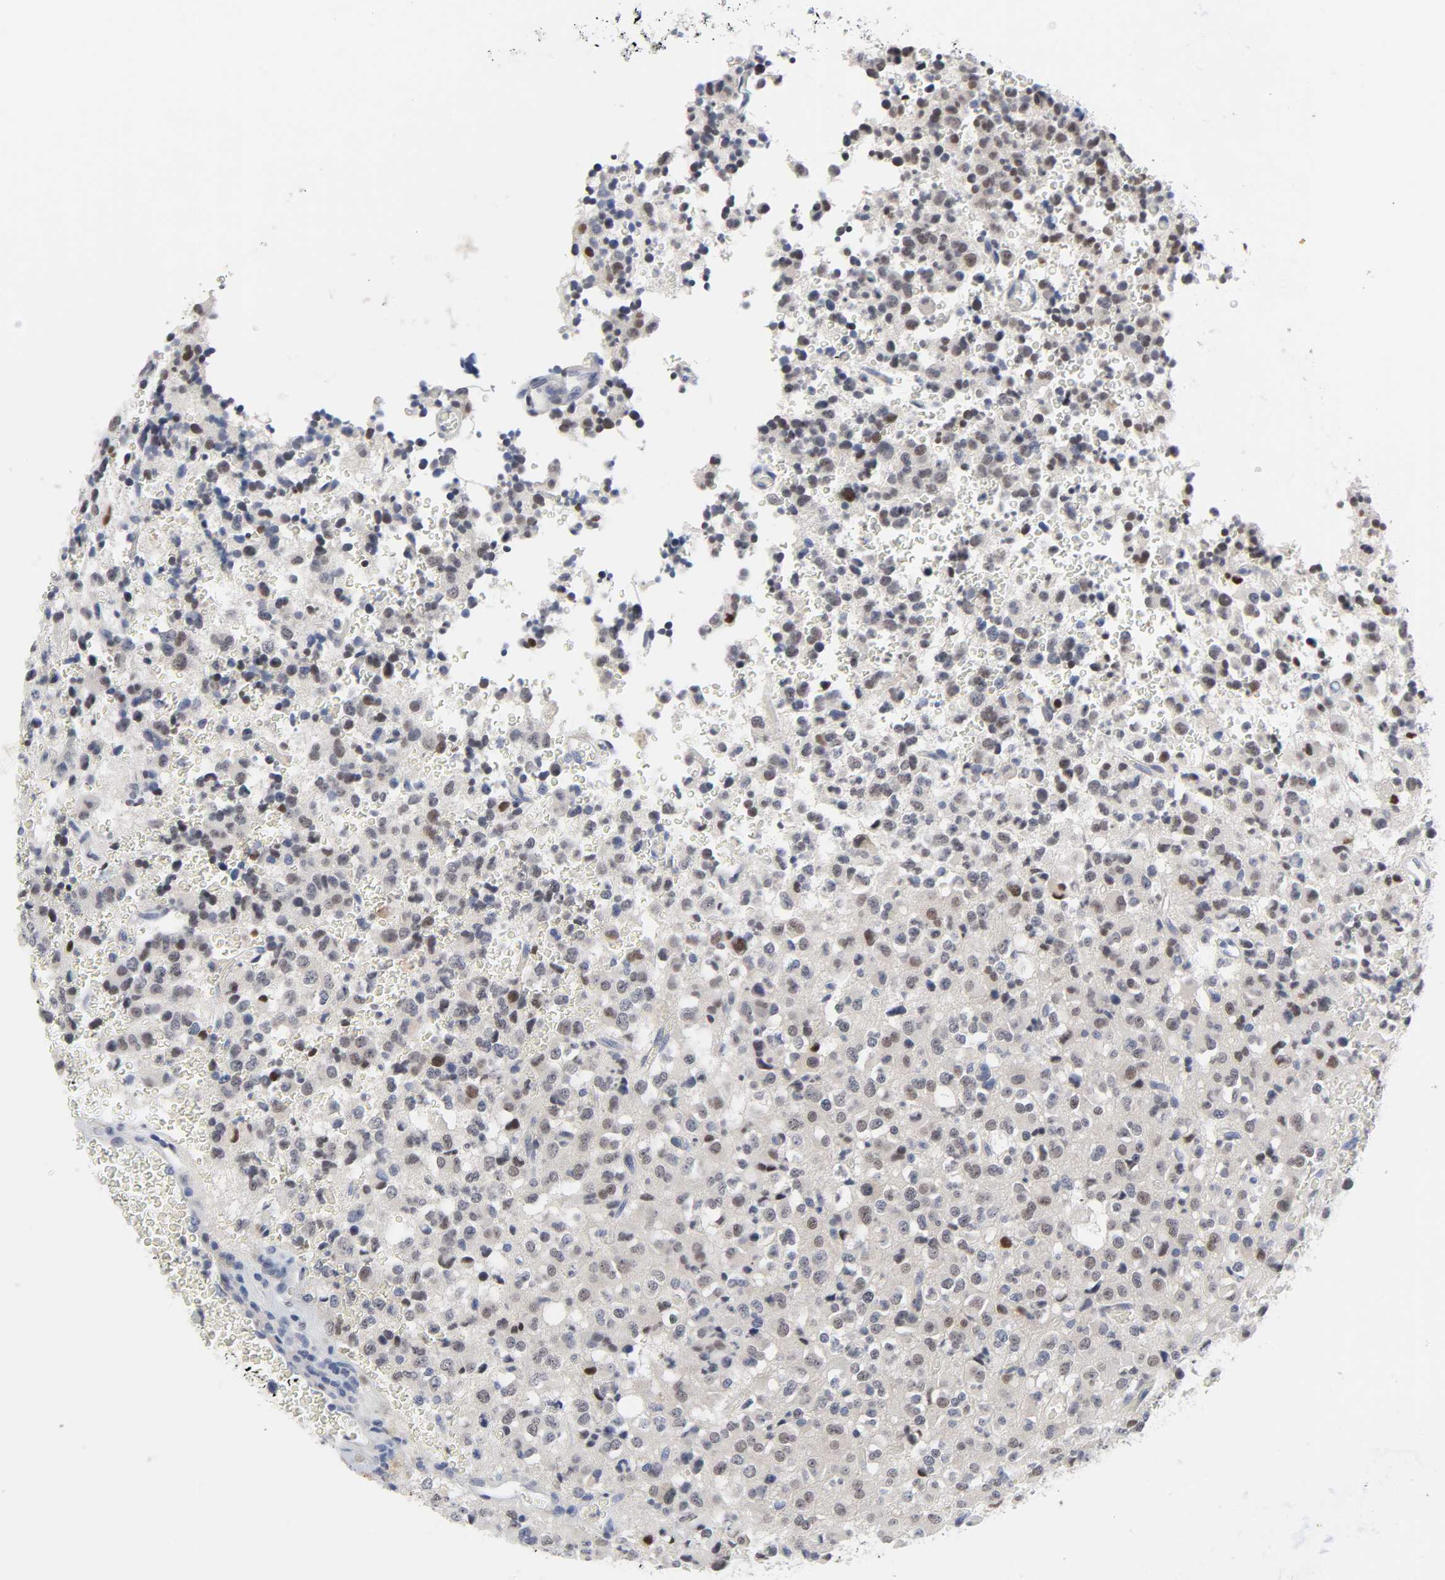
{"staining": {"intensity": "moderate", "quantity": "25%-75%", "location": "nuclear"}, "tissue": "glioma", "cell_type": "Tumor cells", "image_type": "cancer", "snomed": [{"axis": "morphology", "description": "Glioma, malignant, High grade"}, {"axis": "topography", "description": "pancreas cauda"}], "caption": "Immunohistochemical staining of malignant high-grade glioma displays medium levels of moderate nuclear protein expression in about 25%-75% of tumor cells.", "gene": "SALL2", "patient": {"sex": "male", "age": 60}}